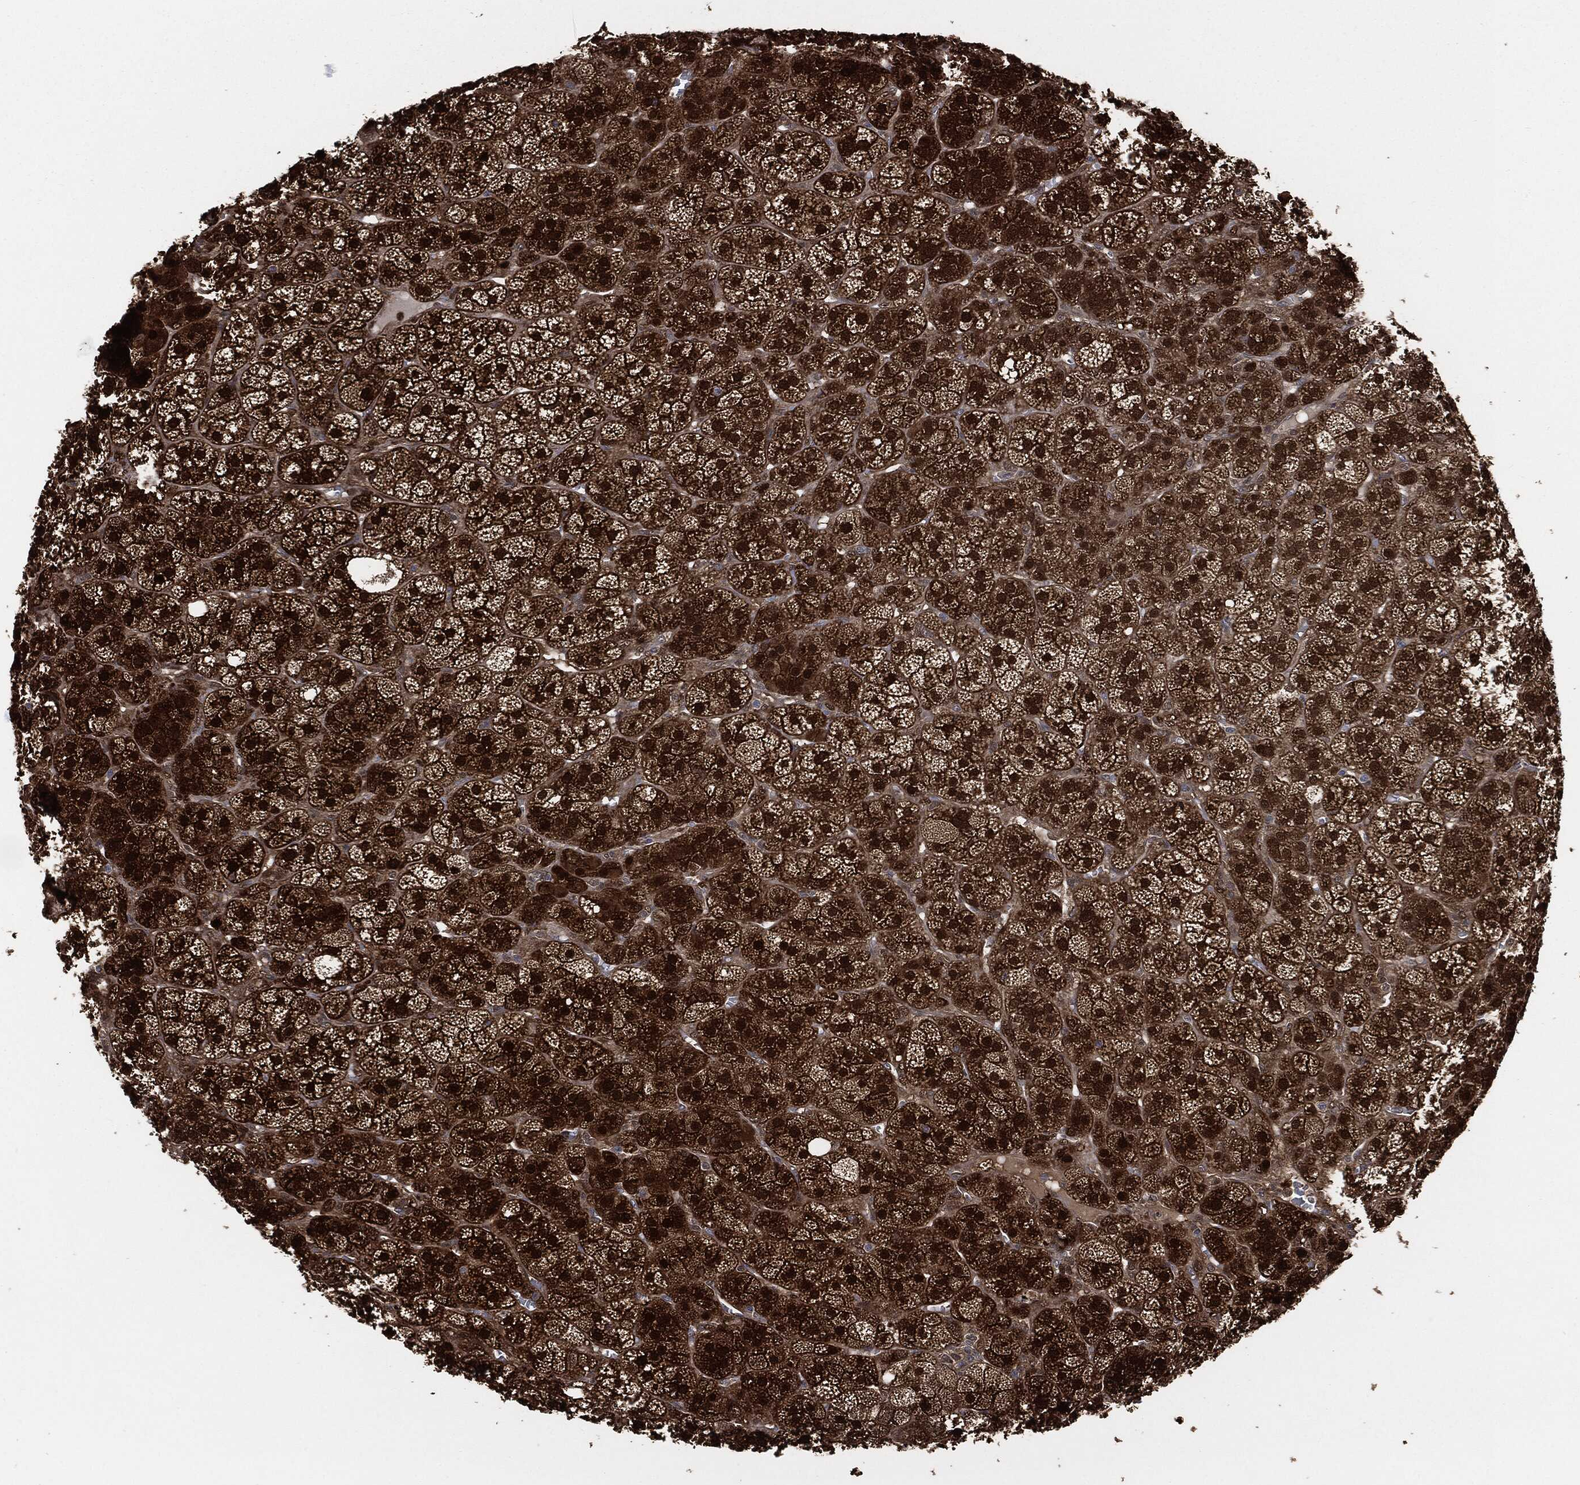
{"staining": {"intensity": "strong", "quantity": ">75%", "location": "cytoplasmic/membranous,nuclear"}, "tissue": "adrenal gland", "cell_type": "Glandular cells", "image_type": "normal", "snomed": [{"axis": "morphology", "description": "Normal tissue, NOS"}, {"axis": "topography", "description": "Adrenal gland"}], "caption": "Immunohistochemical staining of benign human adrenal gland exhibits high levels of strong cytoplasmic/membranous,nuclear expression in about >75% of glandular cells.", "gene": "DCTN1", "patient": {"sex": "female", "age": 60}}